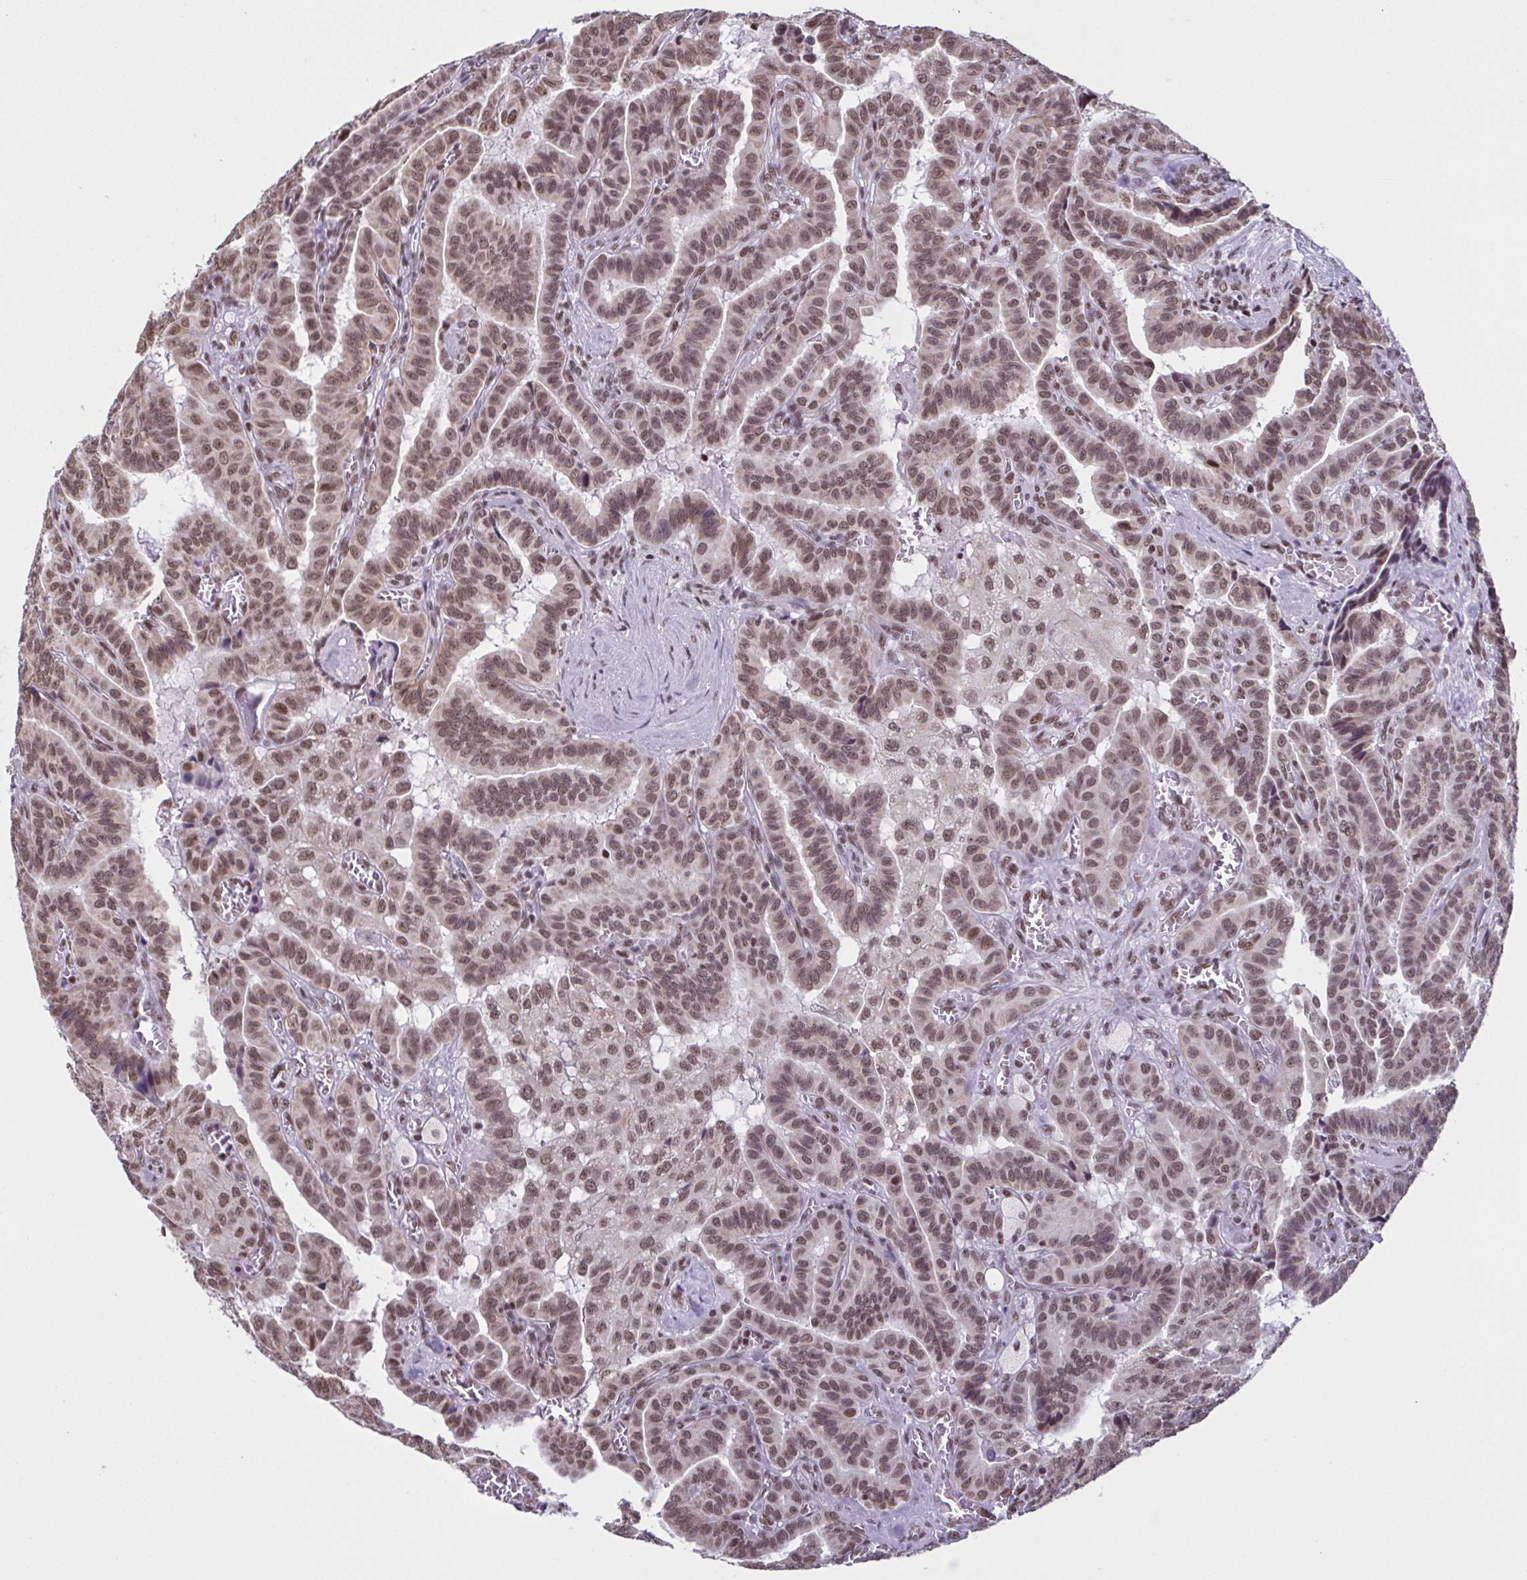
{"staining": {"intensity": "moderate", "quantity": ">75%", "location": "nuclear"}, "tissue": "thyroid cancer", "cell_type": "Tumor cells", "image_type": "cancer", "snomed": [{"axis": "morphology", "description": "Papillary adenocarcinoma, NOS"}, {"axis": "morphology", "description": "Papillary adenoma metastatic"}, {"axis": "topography", "description": "Thyroid gland"}], "caption": "A brown stain highlights moderate nuclear expression of a protein in thyroid cancer (papillary adenocarcinoma) tumor cells. The protein is stained brown, and the nuclei are stained in blue (DAB IHC with brightfield microscopy, high magnification).", "gene": "TIMM21", "patient": {"sex": "male", "age": 87}}